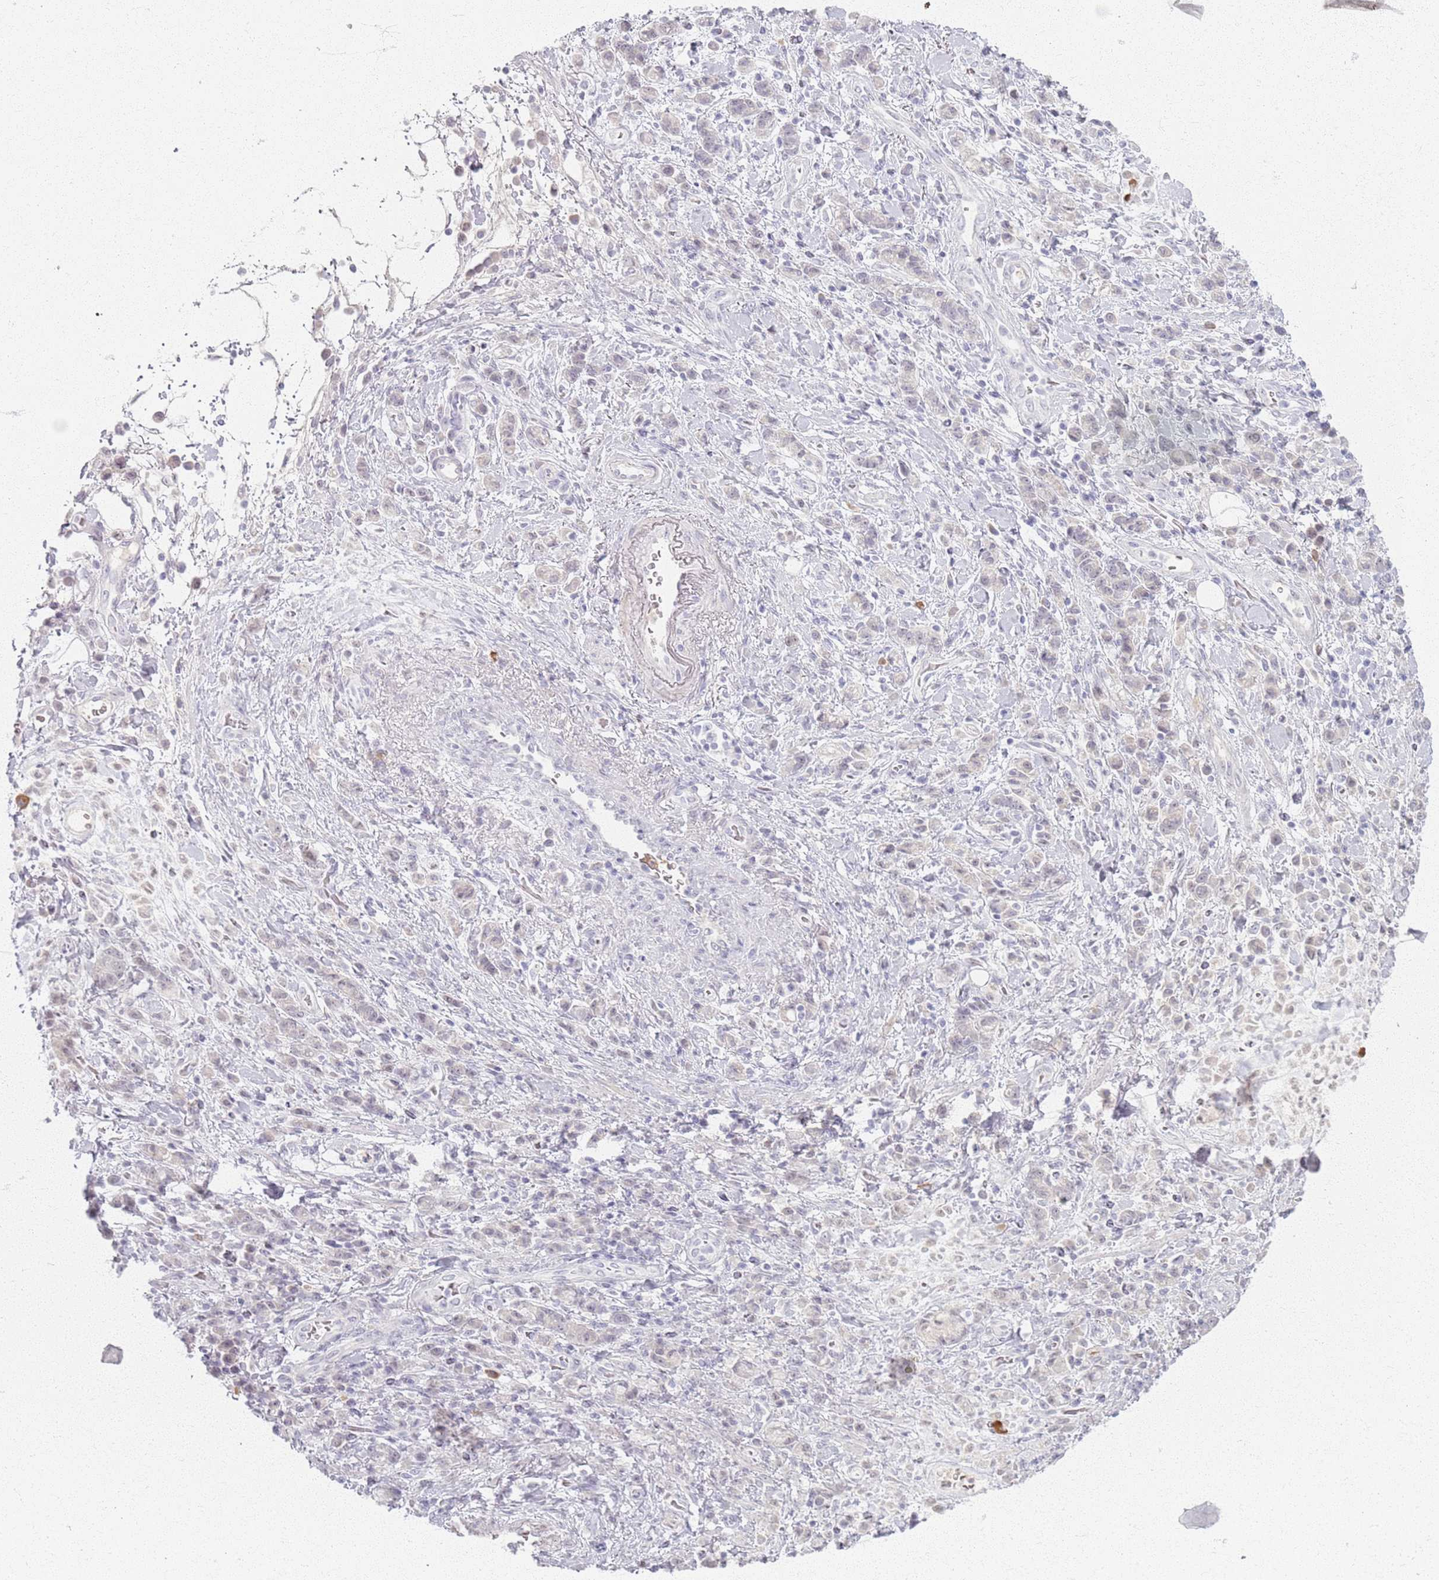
{"staining": {"intensity": "negative", "quantity": "none", "location": "none"}, "tissue": "stomach cancer", "cell_type": "Tumor cells", "image_type": "cancer", "snomed": [{"axis": "morphology", "description": "Adenocarcinoma, NOS"}, {"axis": "topography", "description": "Stomach"}], "caption": "Immunohistochemistry (IHC) of human stomach adenocarcinoma displays no staining in tumor cells.", "gene": "CRIPT", "patient": {"sex": "male", "age": 77}}